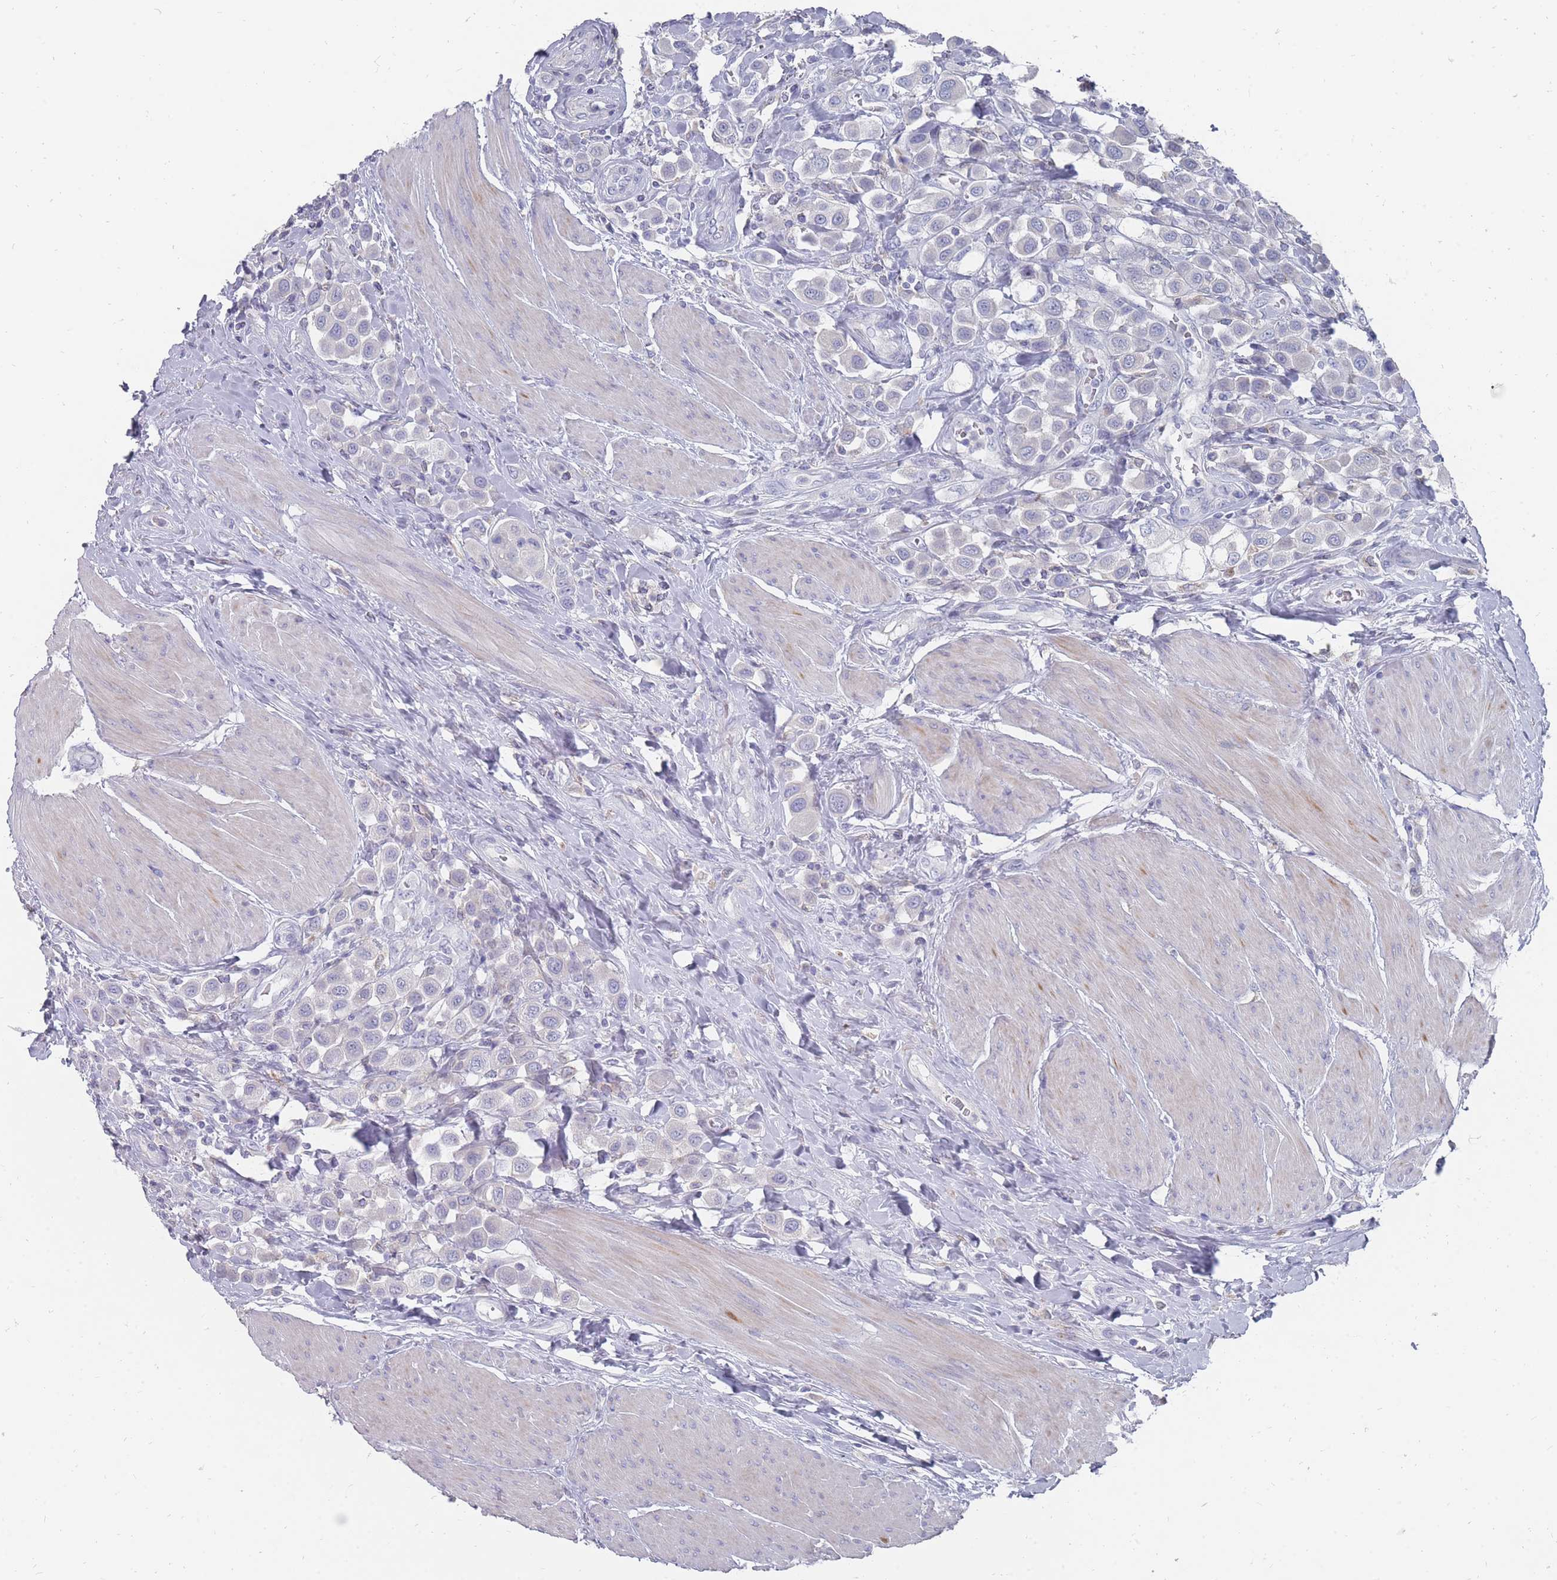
{"staining": {"intensity": "negative", "quantity": "none", "location": "none"}, "tissue": "urothelial cancer", "cell_type": "Tumor cells", "image_type": "cancer", "snomed": [{"axis": "morphology", "description": "Urothelial carcinoma, High grade"}, {"axis": "topography", "description": "Urinary bladder"}], "caption": "Image shows no protein expression in tumor cells of urothelial cancer tissue. Nuclei are stained in blue.", "gene": "OTULINL", "patient": {"sex": "male", "age": 50}}